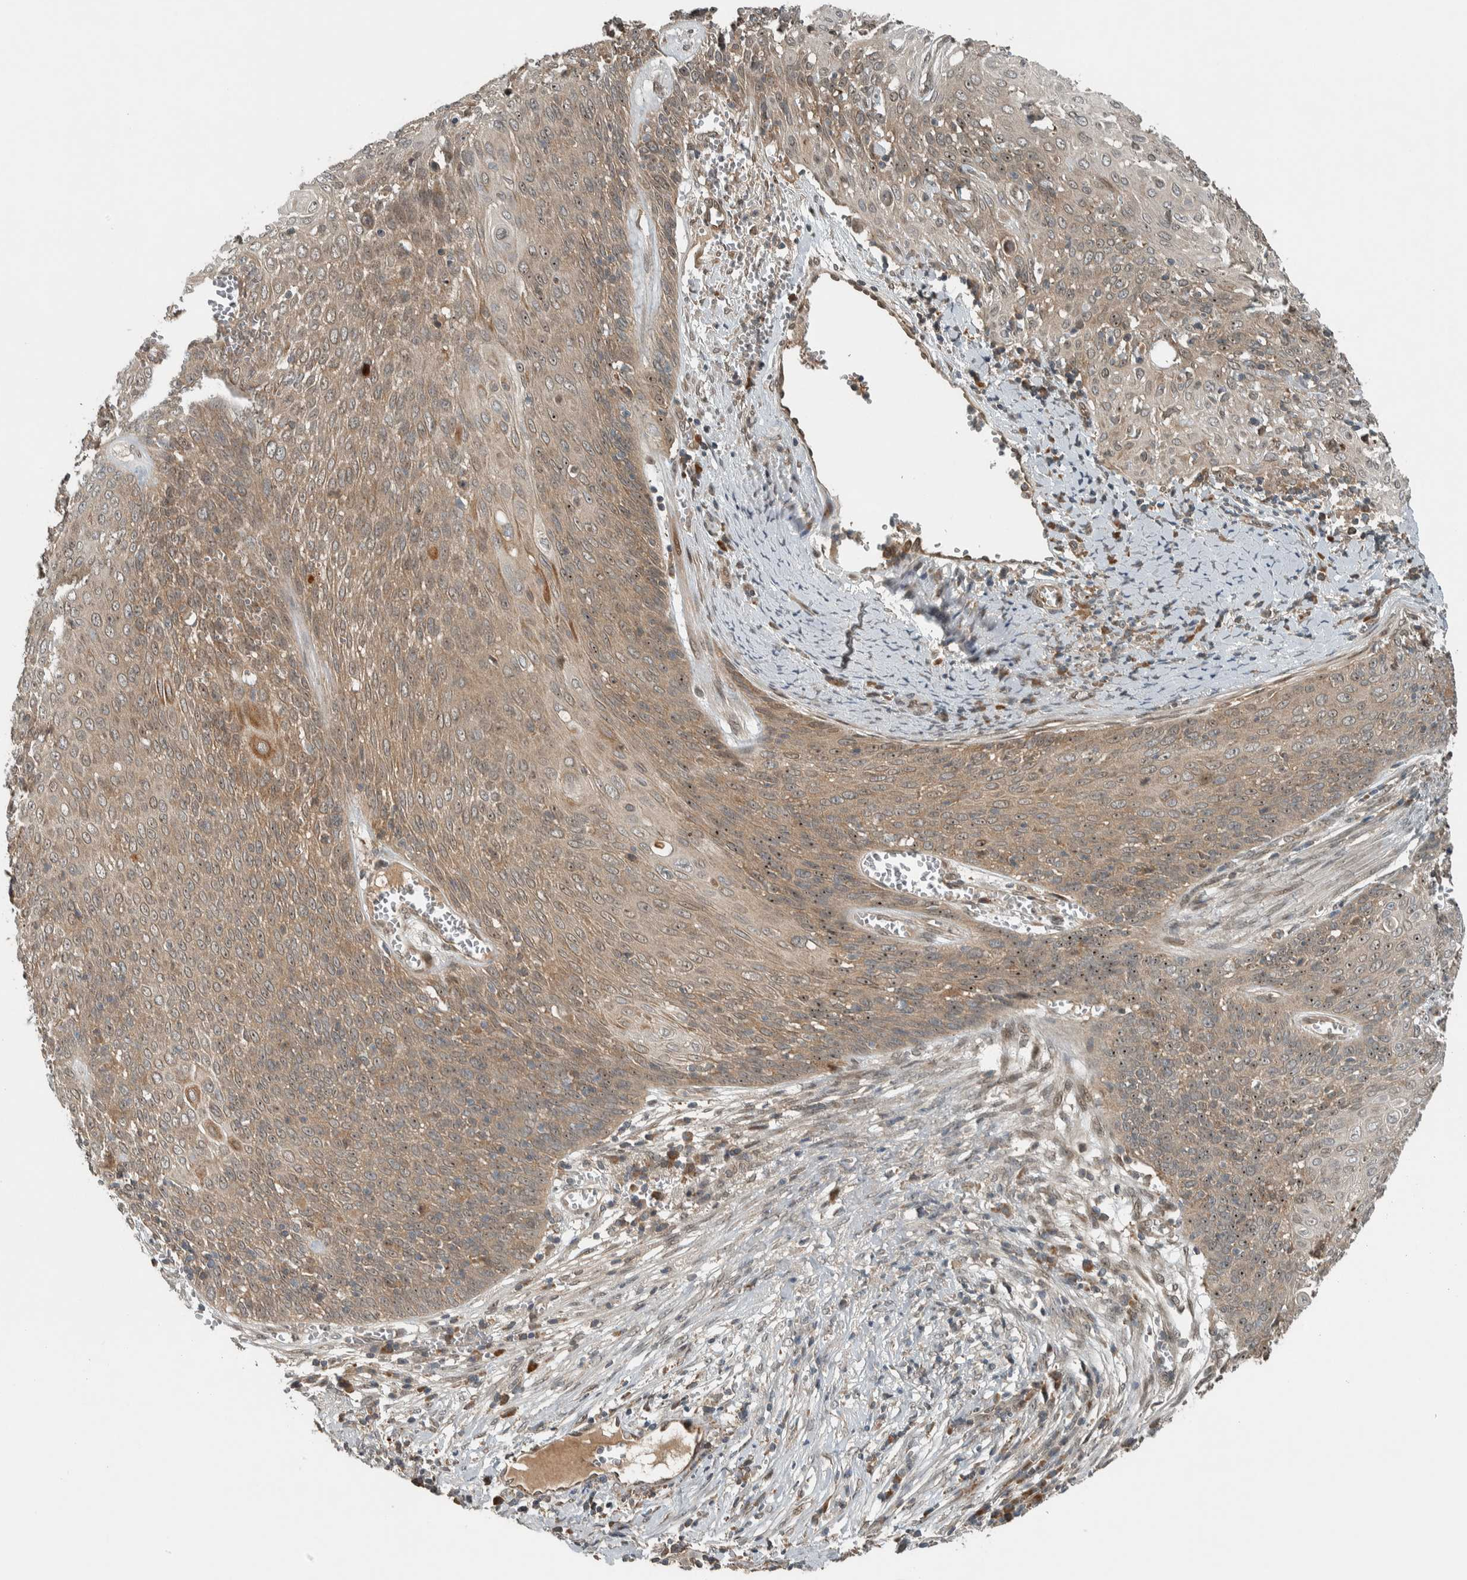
{"staining": {"intensity": "moderate", "quantity": ">75%", "location": "cytoplasmic/membranous,nuclear"}, "tissue": "cervical cancer", "cell_type": "Tumor cells", "image_type": "cancer", "snomed": [{"axis": "morphology", "description": "Squamous cell carcinoma, NOS"}, {"axis": "topography", "description": "Cervix"}], "caption": "This is a photomicrograph of immunohistochemistry staining of cervical cancer, which shows moderate expression in the cytoplasmic/membranous and nuclear of tumor cells.", "gene": "XPO5", "patient": {"sex": "female", "age": 39}}